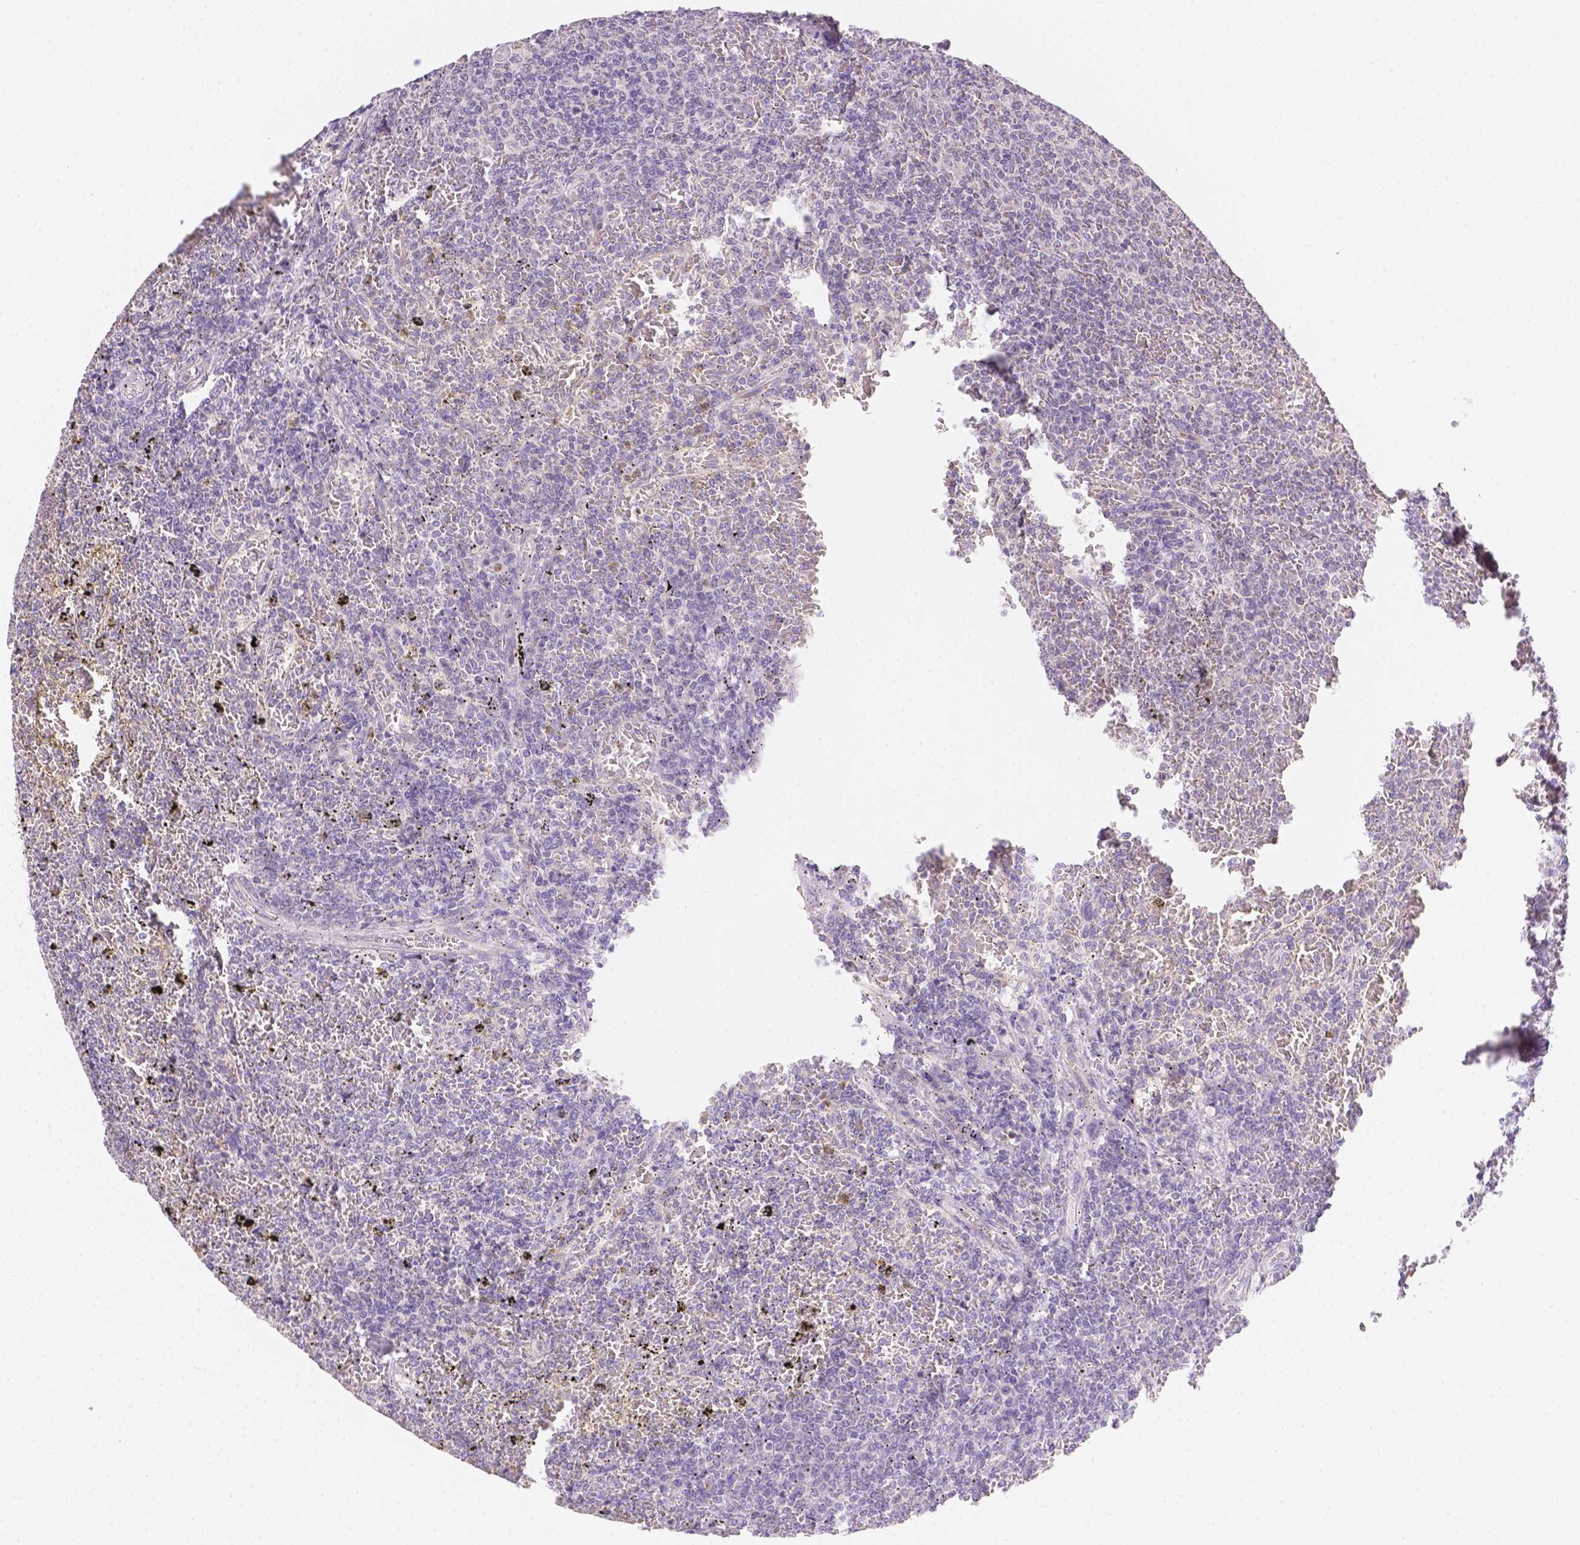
{"staining": {"intensity": "negative", "quantity": "none", "location": "none"}, "tissue": "lymphoma", "cell_type": "Tumor cells", "image_type": "cancer", "snomed": [{"axis": "morphology", "description": "Malignant lymphoma, non-Hodgkin's type, Low grade"}, {"axis": "topography", "description": "Spleen"}], "caption": "DAB immunohistochemical staining of human lymphoma displays no significant positivity in tumor cells.", "gene": "C10orf67", "patient": {"sex": "female", "age": 77}}